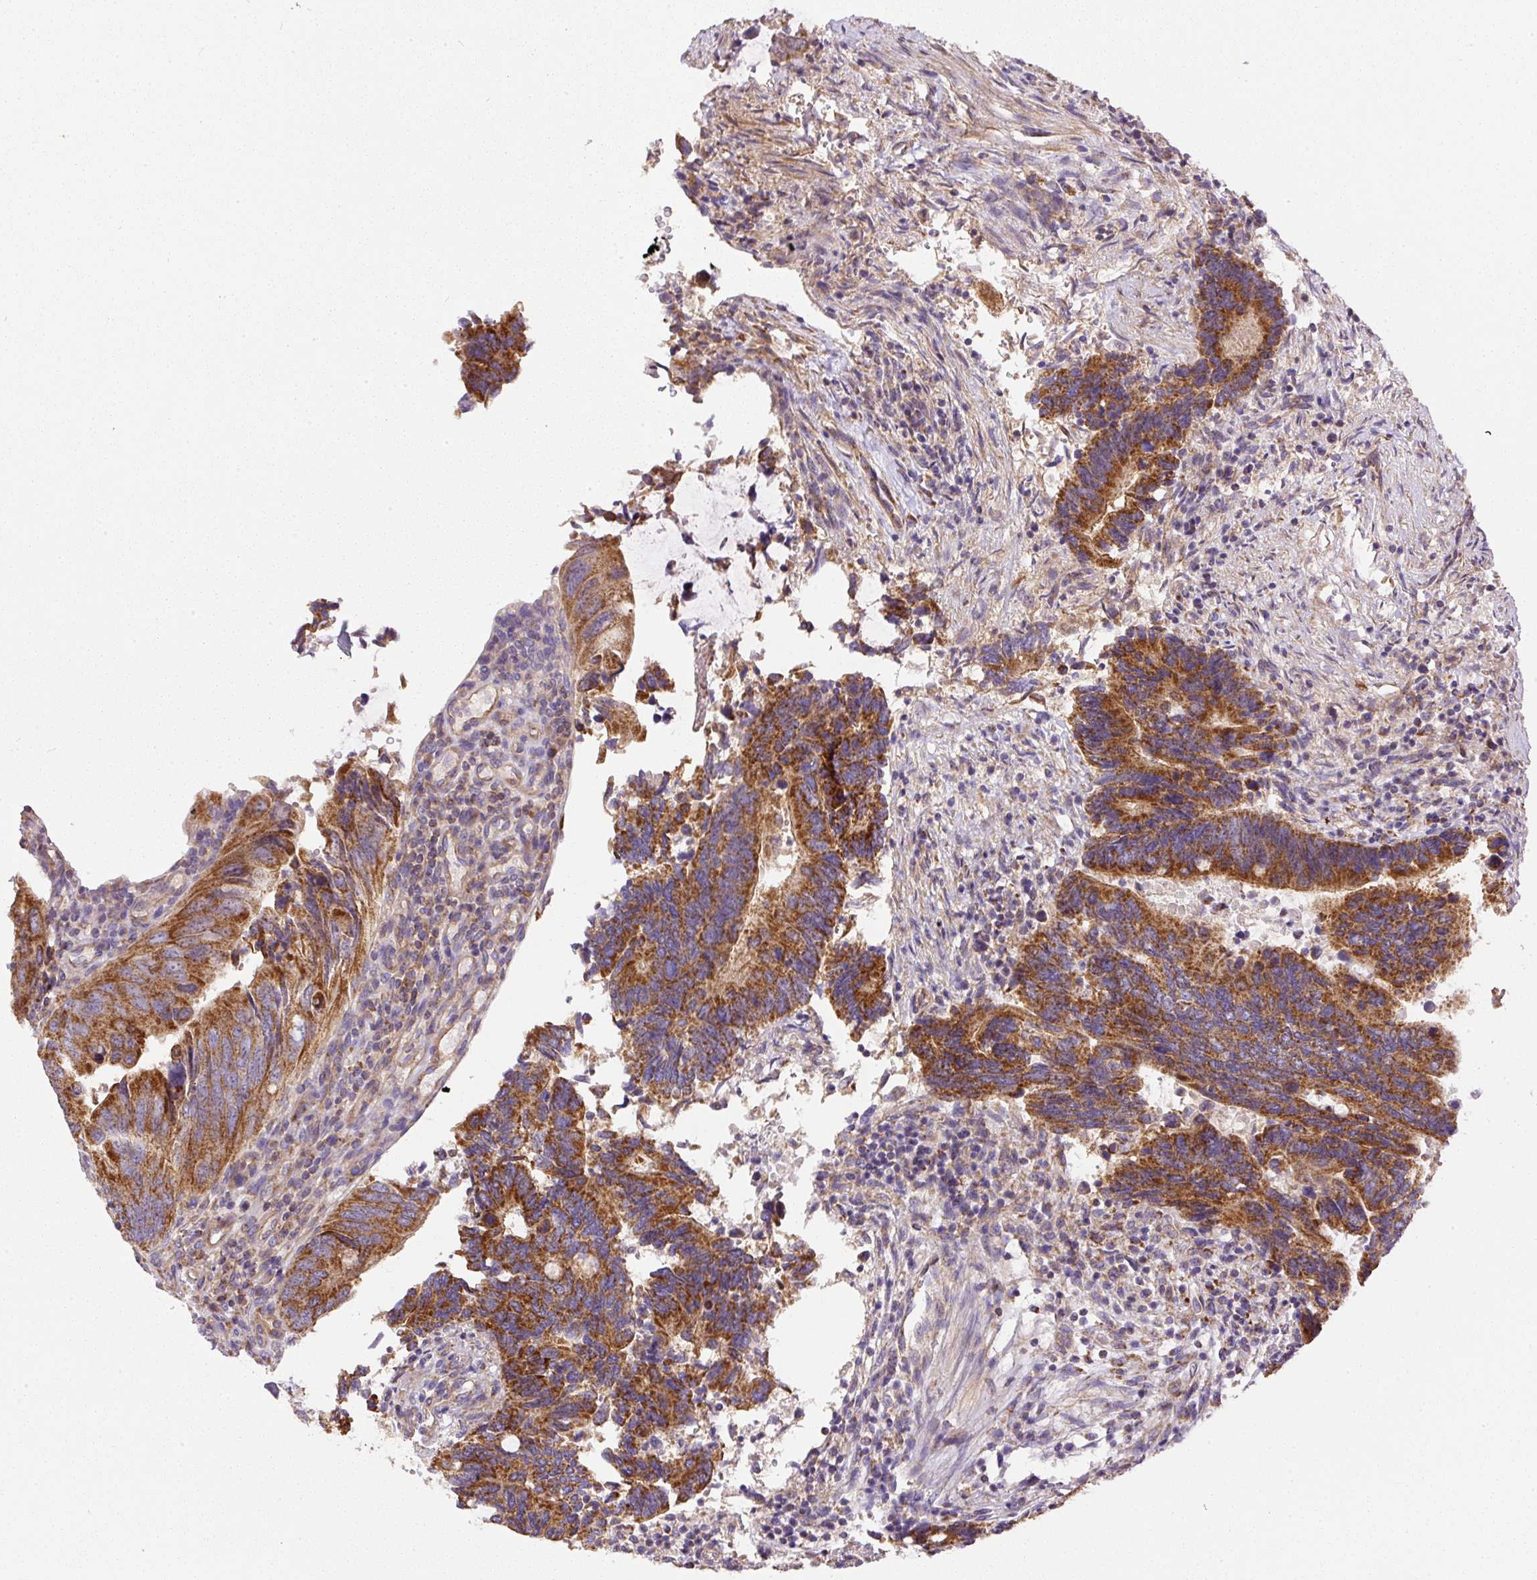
{"staining": {"intensity": "strong", "quantity": ">75%", "location": "cytoplasmic/membranous"}, "tissue": "colorectal cancer", "cell_type": "Tumor cells", "image_type": "cancer", "snomed": [{"axis": "morphology", "description": "Adenocarcinoma, NOS"}, {"axis": "topography", "description": "Colon"}], "caption": "Immunohistochemistry (IHC) image of neoplastic tissue: human adenocarcinoma (colorectal) stained using IHC reveals high levels of strong protein expression localized specifically in the cytoplasmic/membranous of tumor cells, appearing as a cytoplasmic/membranous brown color.", "gene": "NDUFAF2", "patient": {"sex": "male", "age": 87}}